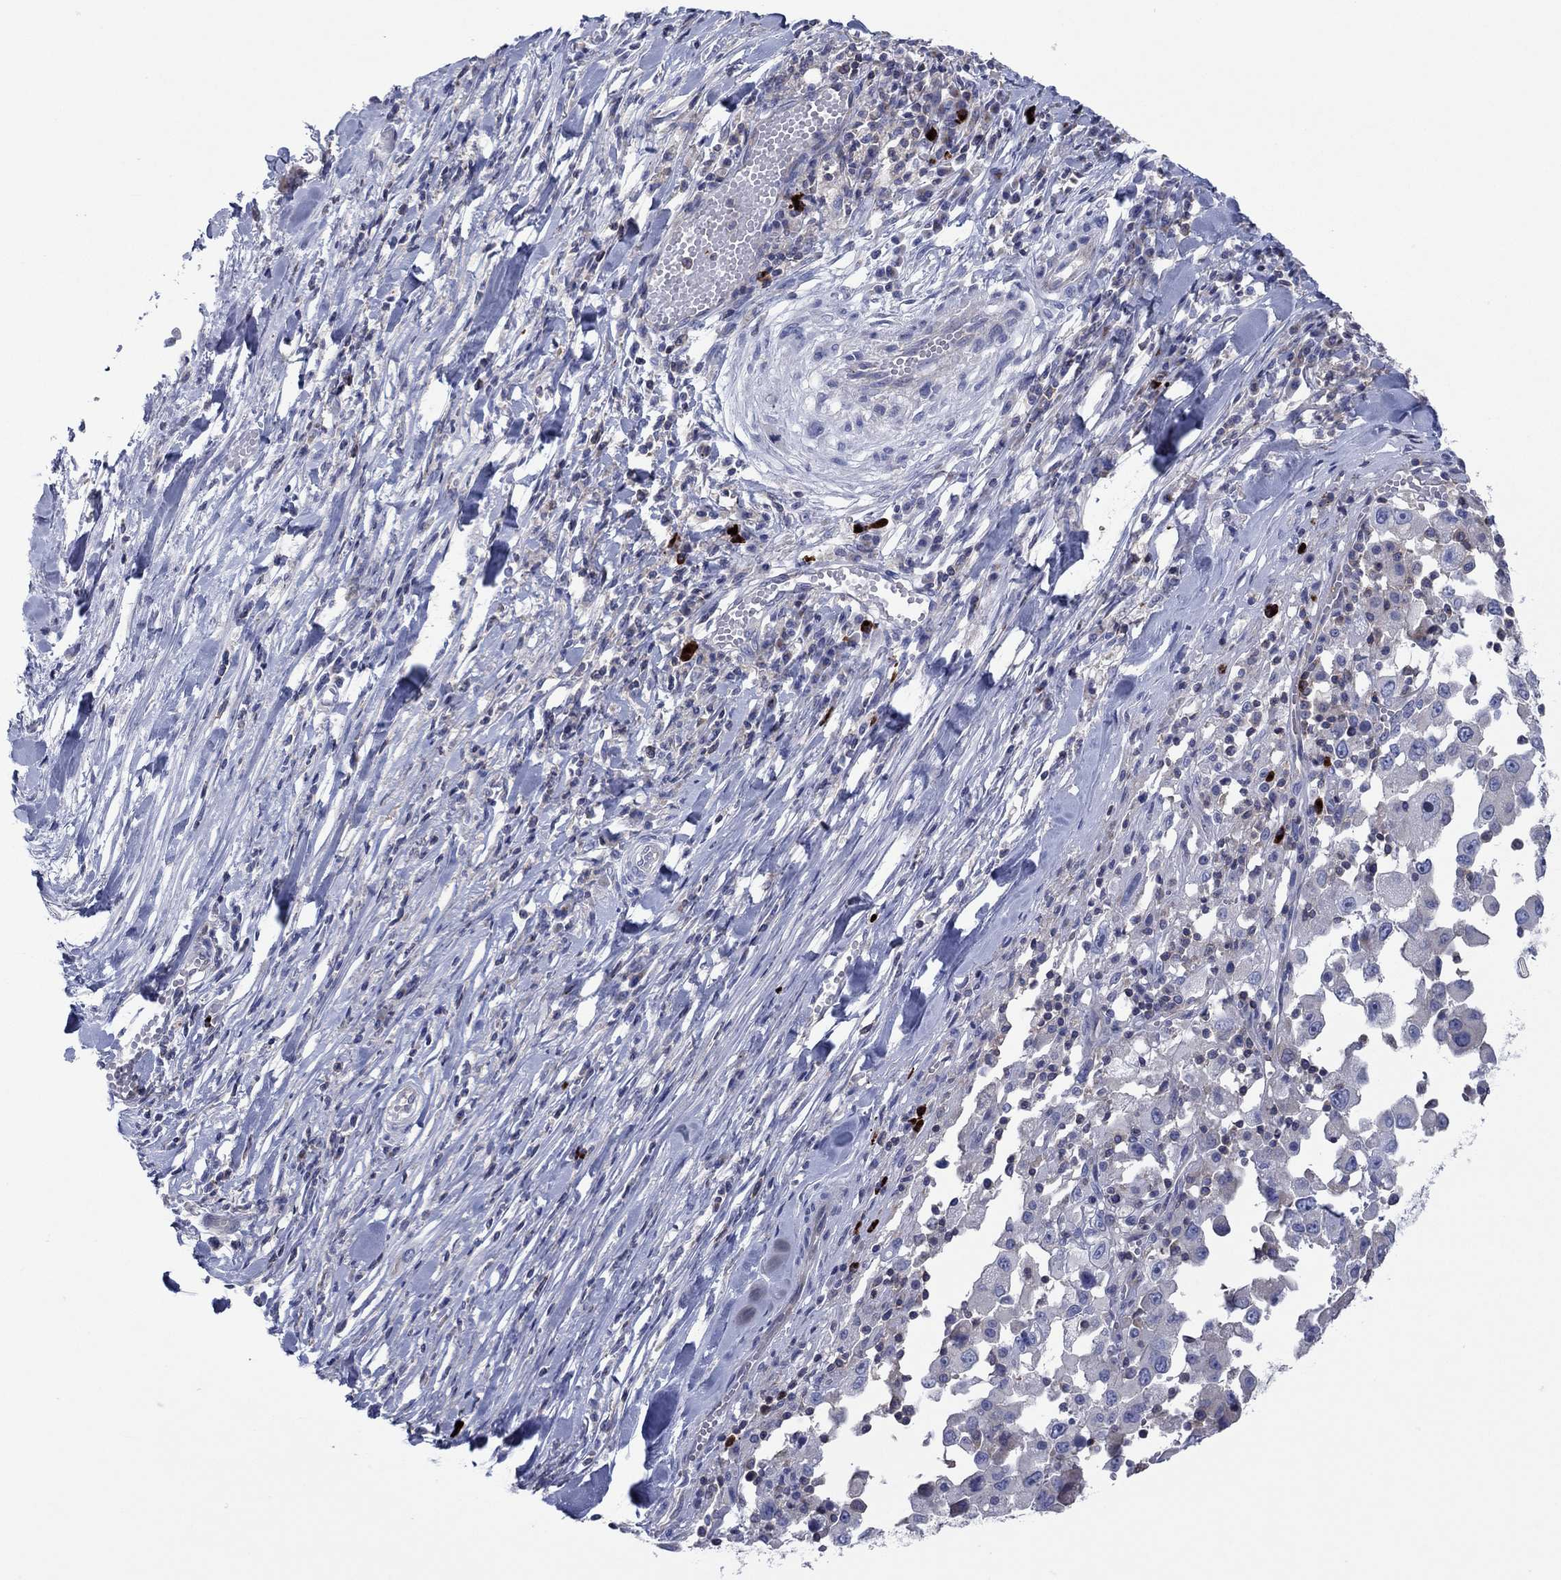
{"staining": {"intensity": "negative", "quantity": "none", "location": "none"}, "tissue": "melanoma", "cell_type": "Tumor cells", "image_type": "cancer", "snomed": [{"axis": "morphology", "description": "Malignant melanoma, Metastatic site"}, {"axis": "topography", "description": "Lymph node"}], "caption": "Immunohistochemistry histopathology image of malignant melanoma (metastatic site) stained for a protein (brown), which reveals no positivity in tumor cells. (DAB (3,3'-diaminobenzidine) IHC, high magnification).", "gene": "PVR", "patient": {"sex": "male", "age": 50}}